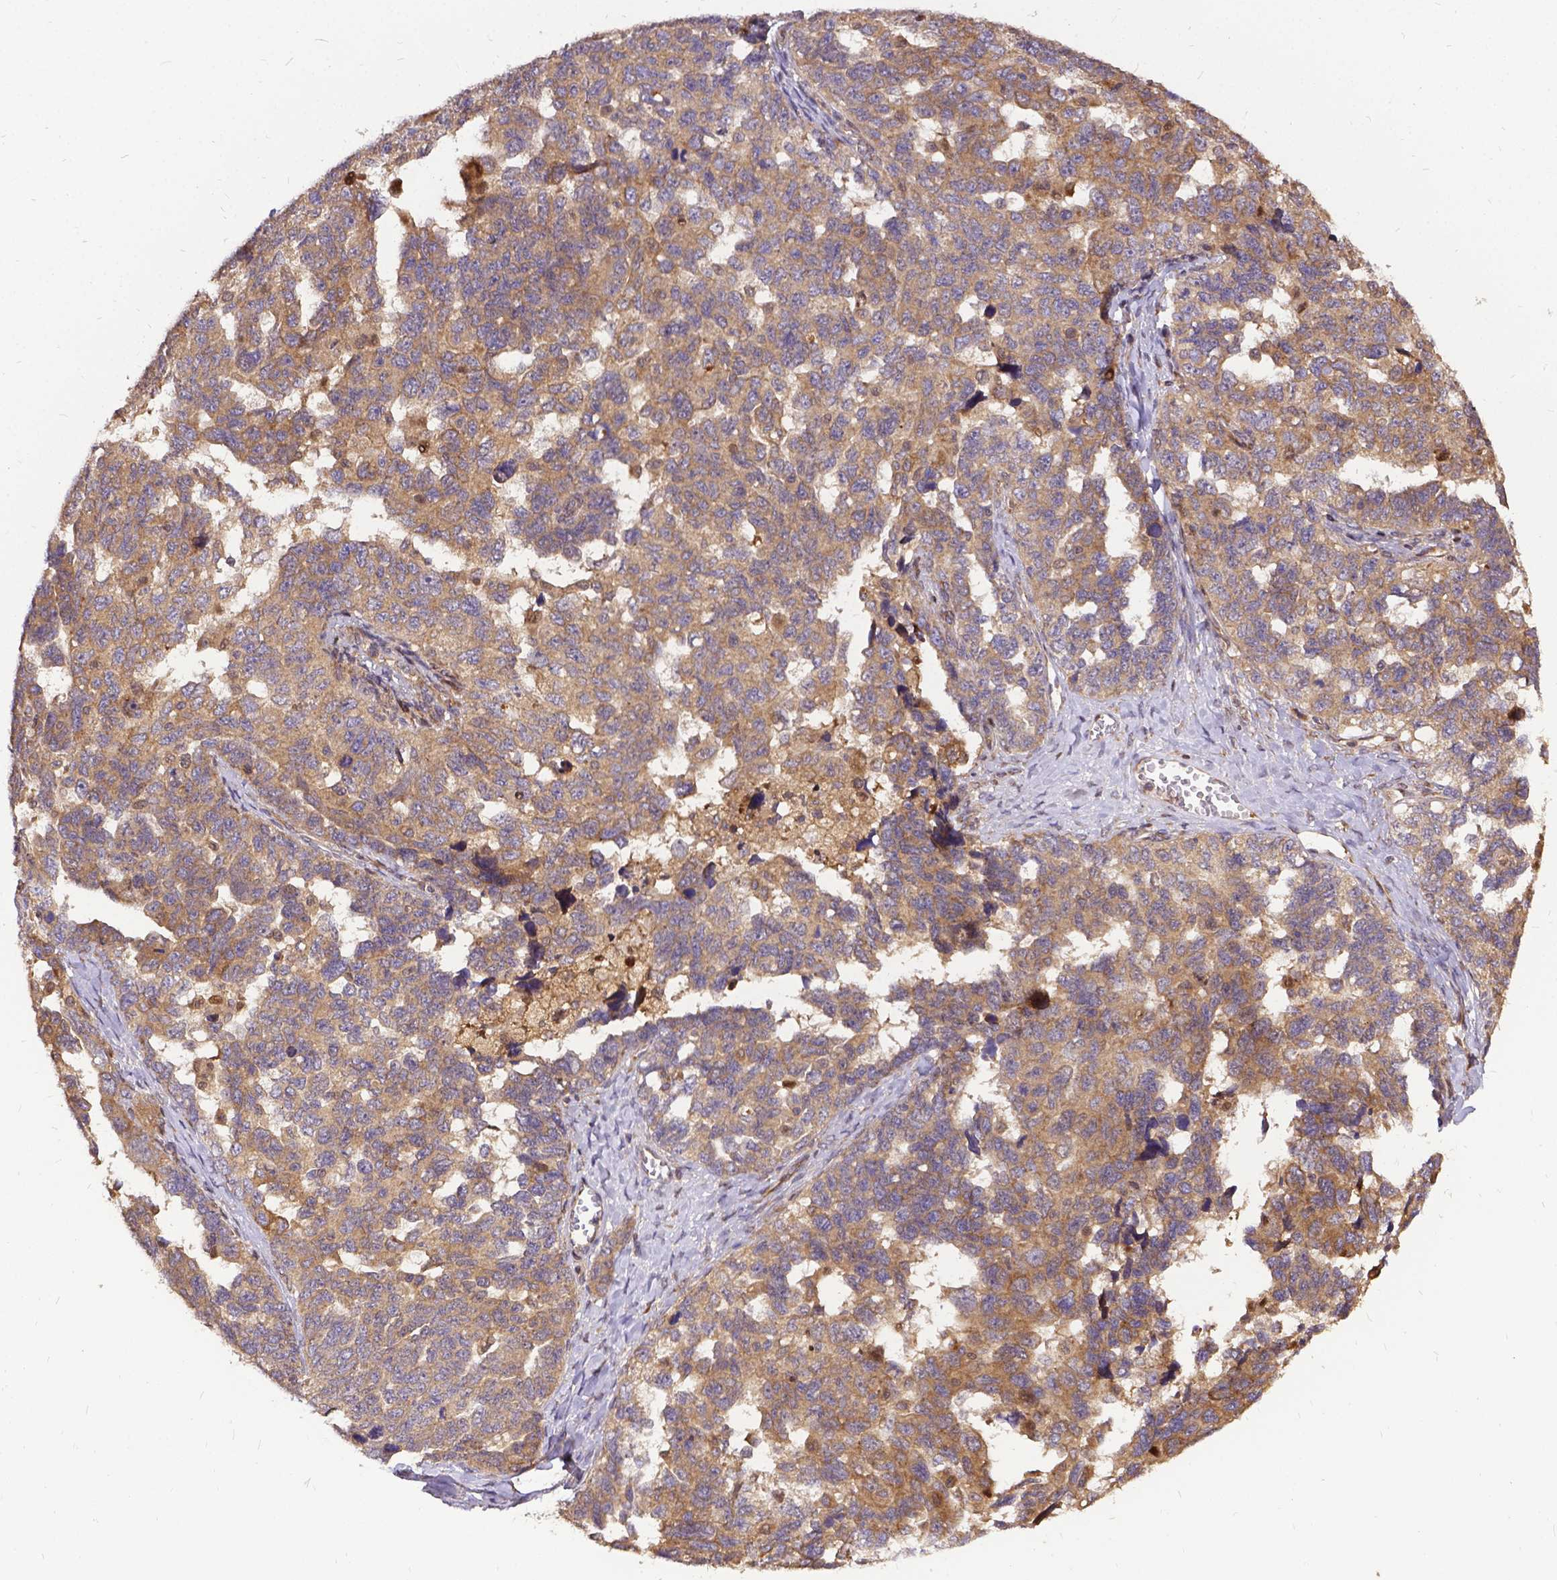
{"staining": {"intensity": "weak", "quantity": ">75%", "location": "cytoplasmic/membranous"}, "tissue": "ovarian cancer", "cell_type": "Tumor cells", "image_type": "cancer", "snomed": [{"axis": "morphology", "description": "Cystadenocarcinoma, serous, NOS"}, {"axis": "topography", "description": "Ovary"}], "caption": "Ovarian serous cystadenocarcinoma tissue reveals weak cytoplasmic/membranous staining in approximately >75% of tumor cells, visualized by immunohistochemistry.", "gene": "DENND6A", "patient": {"sex": "female", "age": 69}}